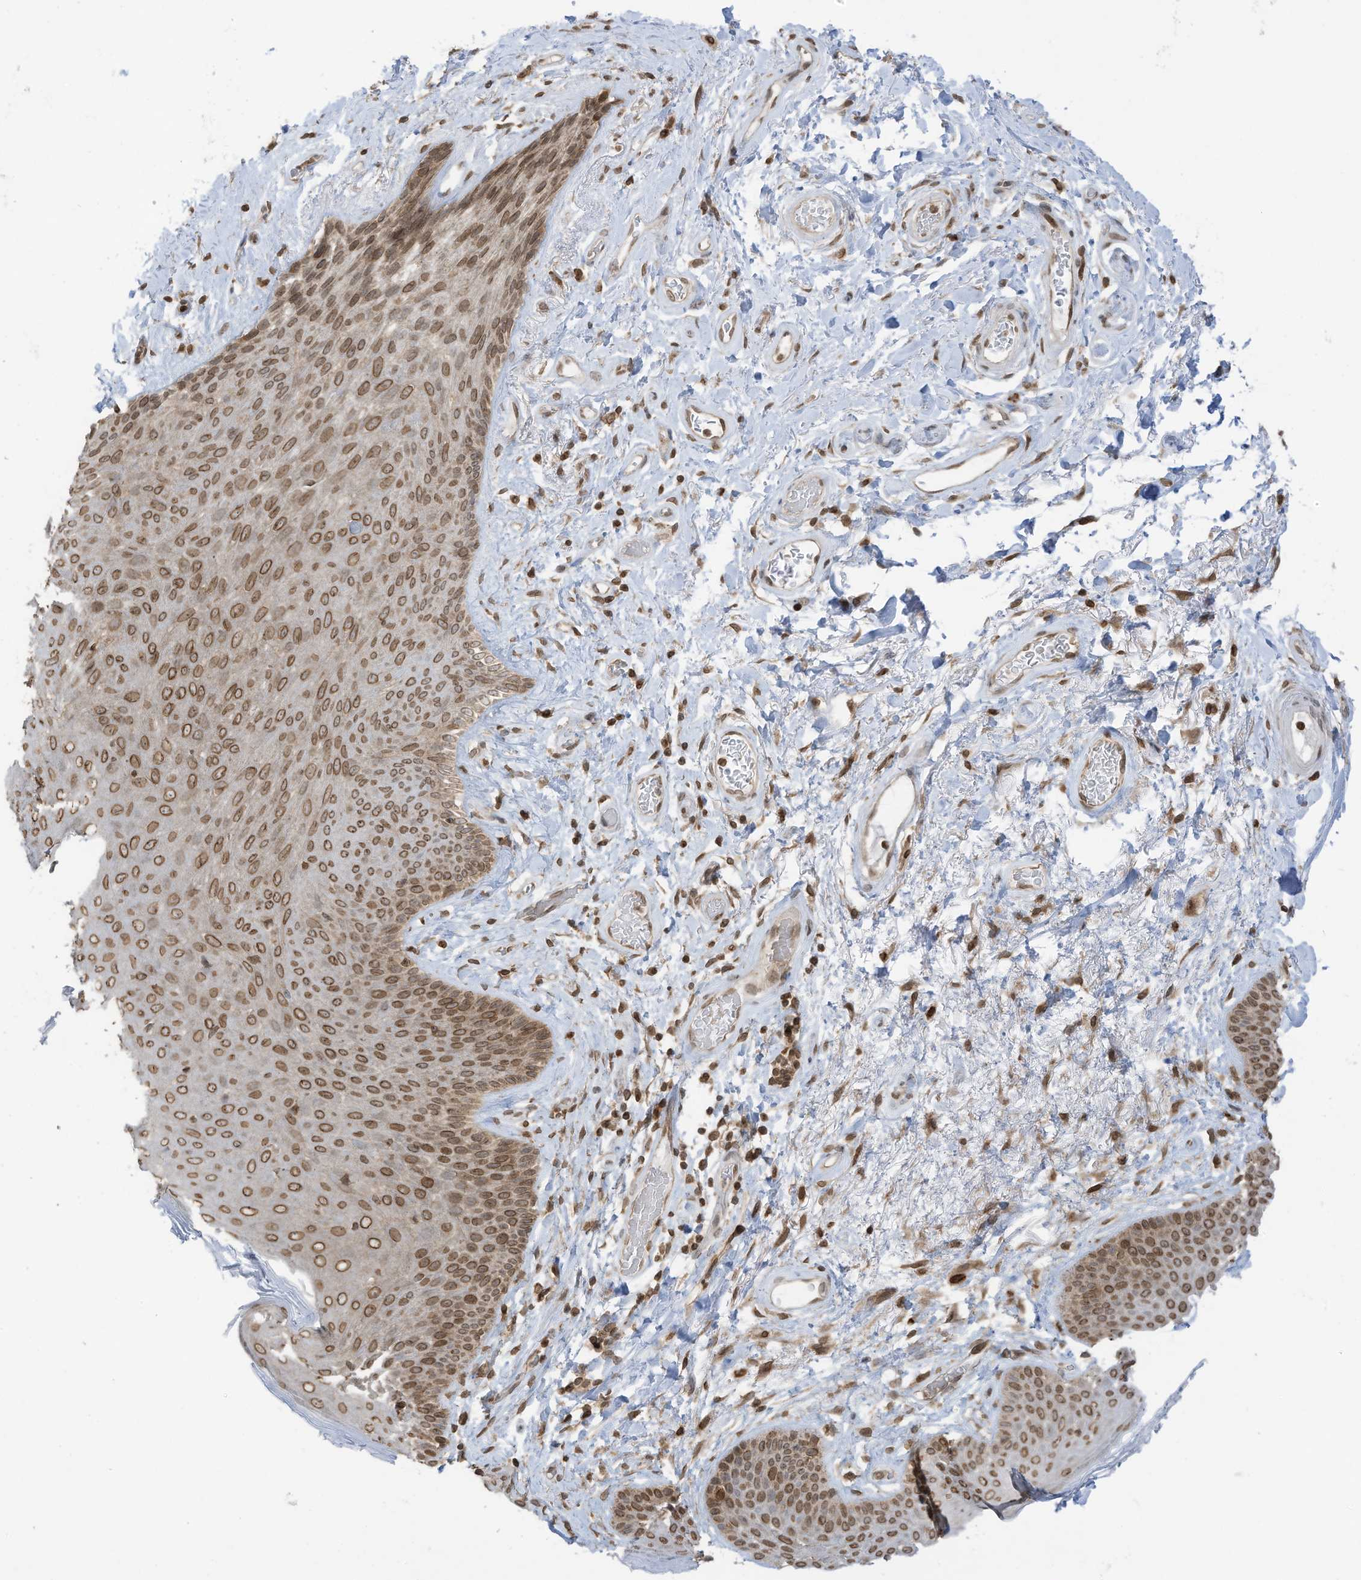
{"staining": {"intensity": "moderate", "quantity": ">75%", "location": "cytoplasmic/membranous,nuclear"}, "tissue": "skin", "cell_type": "Epidermal cells", "image_type": "normal", "snomed": [{"axis": "morphology", "description": "Normal tissue, NOS"}, {"axis": "topography", "description": "Anal"}], "caption": "Benign skin reveals moderate cytoplasmic/membranous,nuclear positivity in approximately >75% of epidermal cells, visualized by immunohistochemistry. Using DAB (3,3'-diaminobenzidine) (brown) and hematoxylin (blue) stains, captured at high magnification using brightfield microscopy.", "gene": "KPNB1", "patient": {"sex": "male", "age": 74}}